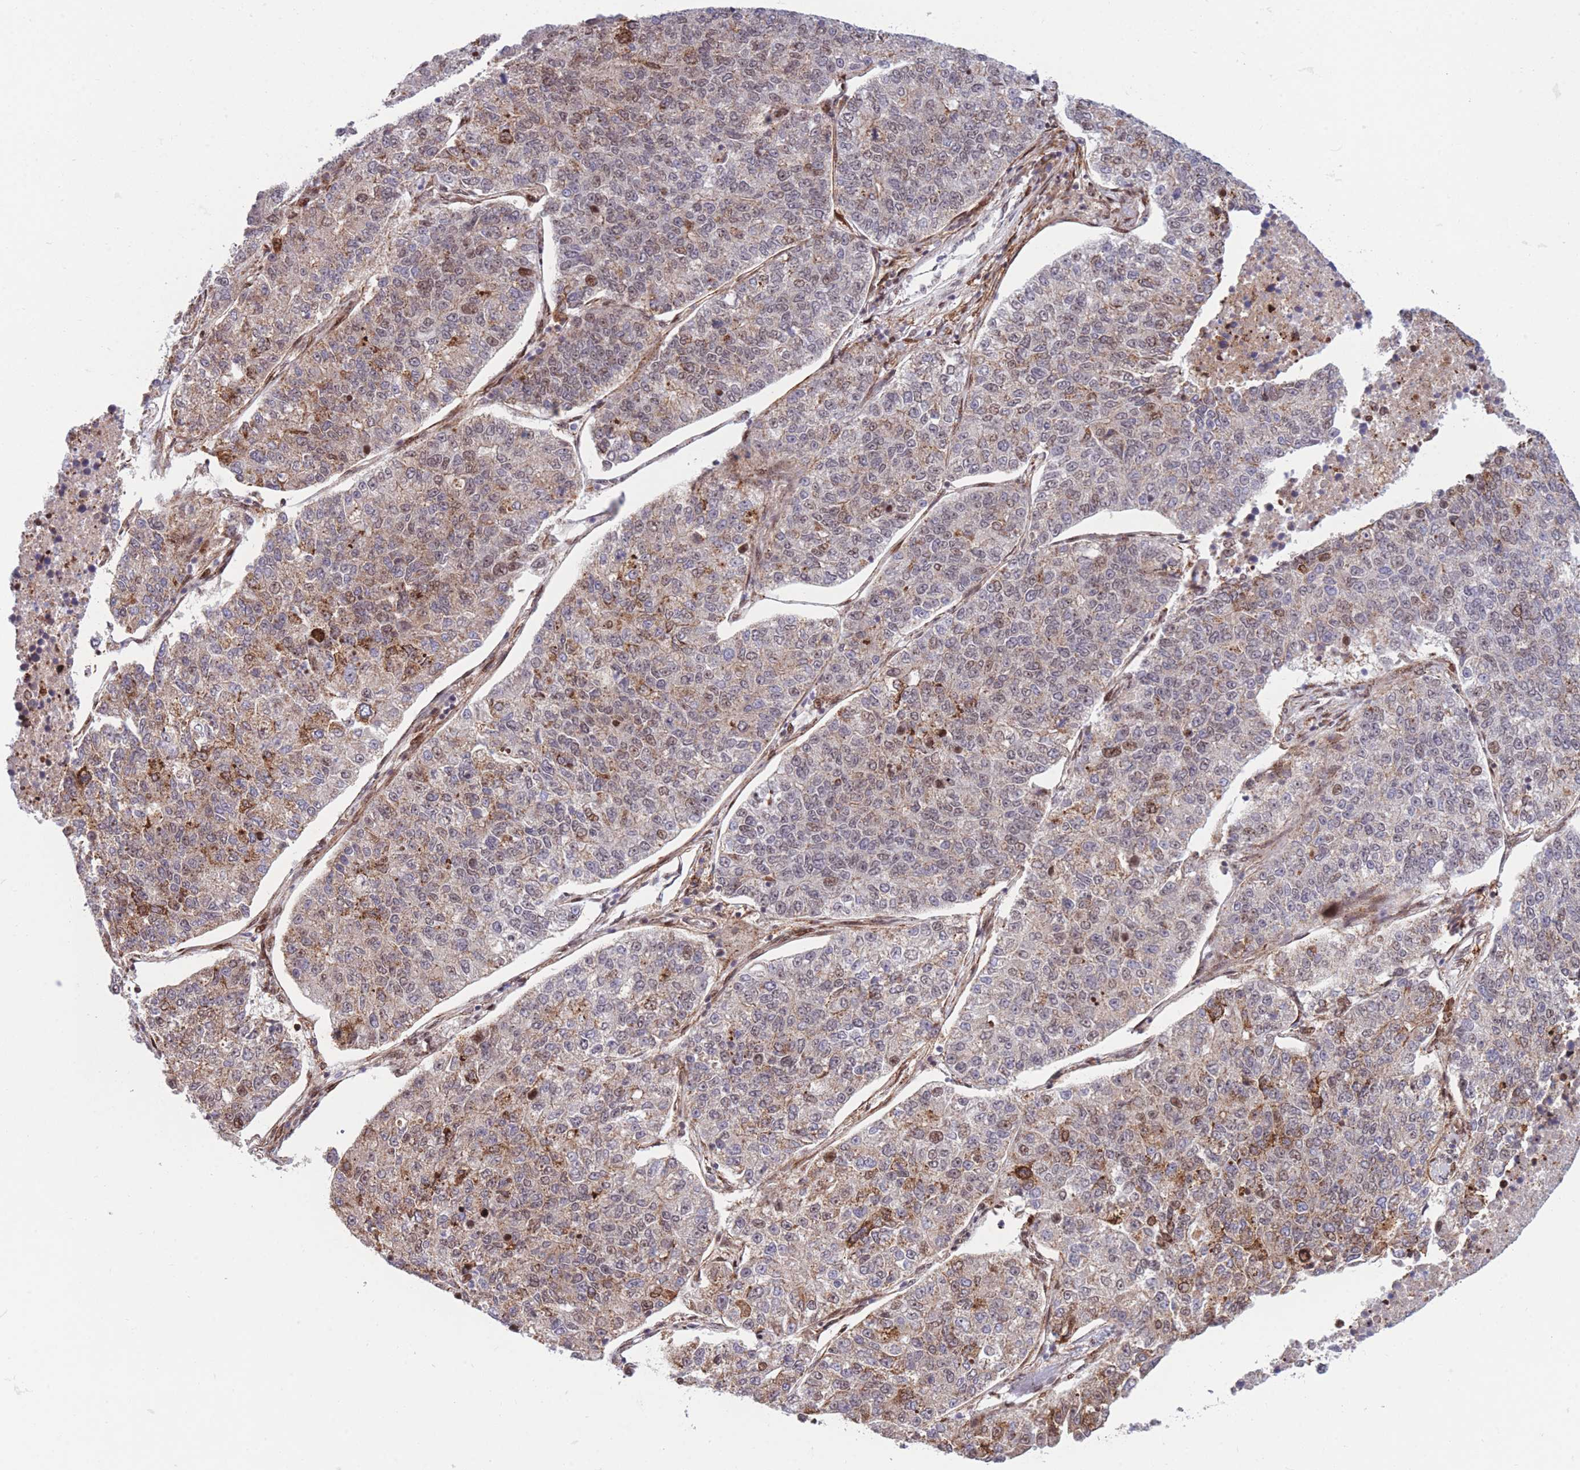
{"staining": {"intensity": "moderate", "quantity": "<25%", "location": "cytoplasmic/membranous,nuclear"}, "tissue": "lung cancer", "cell_type": "Tumor cells", "image_type": "cancer", "snomed": [{"axis": "morphology", "description": "Adenocarcinoma, NOS"}, {"axis": "topography", "description": "Lung"}], "caption": "The histopathology image displays a brown stain indicating the presence of a protein in the cytoplasmic/membranous and nuclear of tumor cells in adenocarcinoma (lung).", "gene": "DNAJC3", "patient": {"sex": "male", "age": 49}}